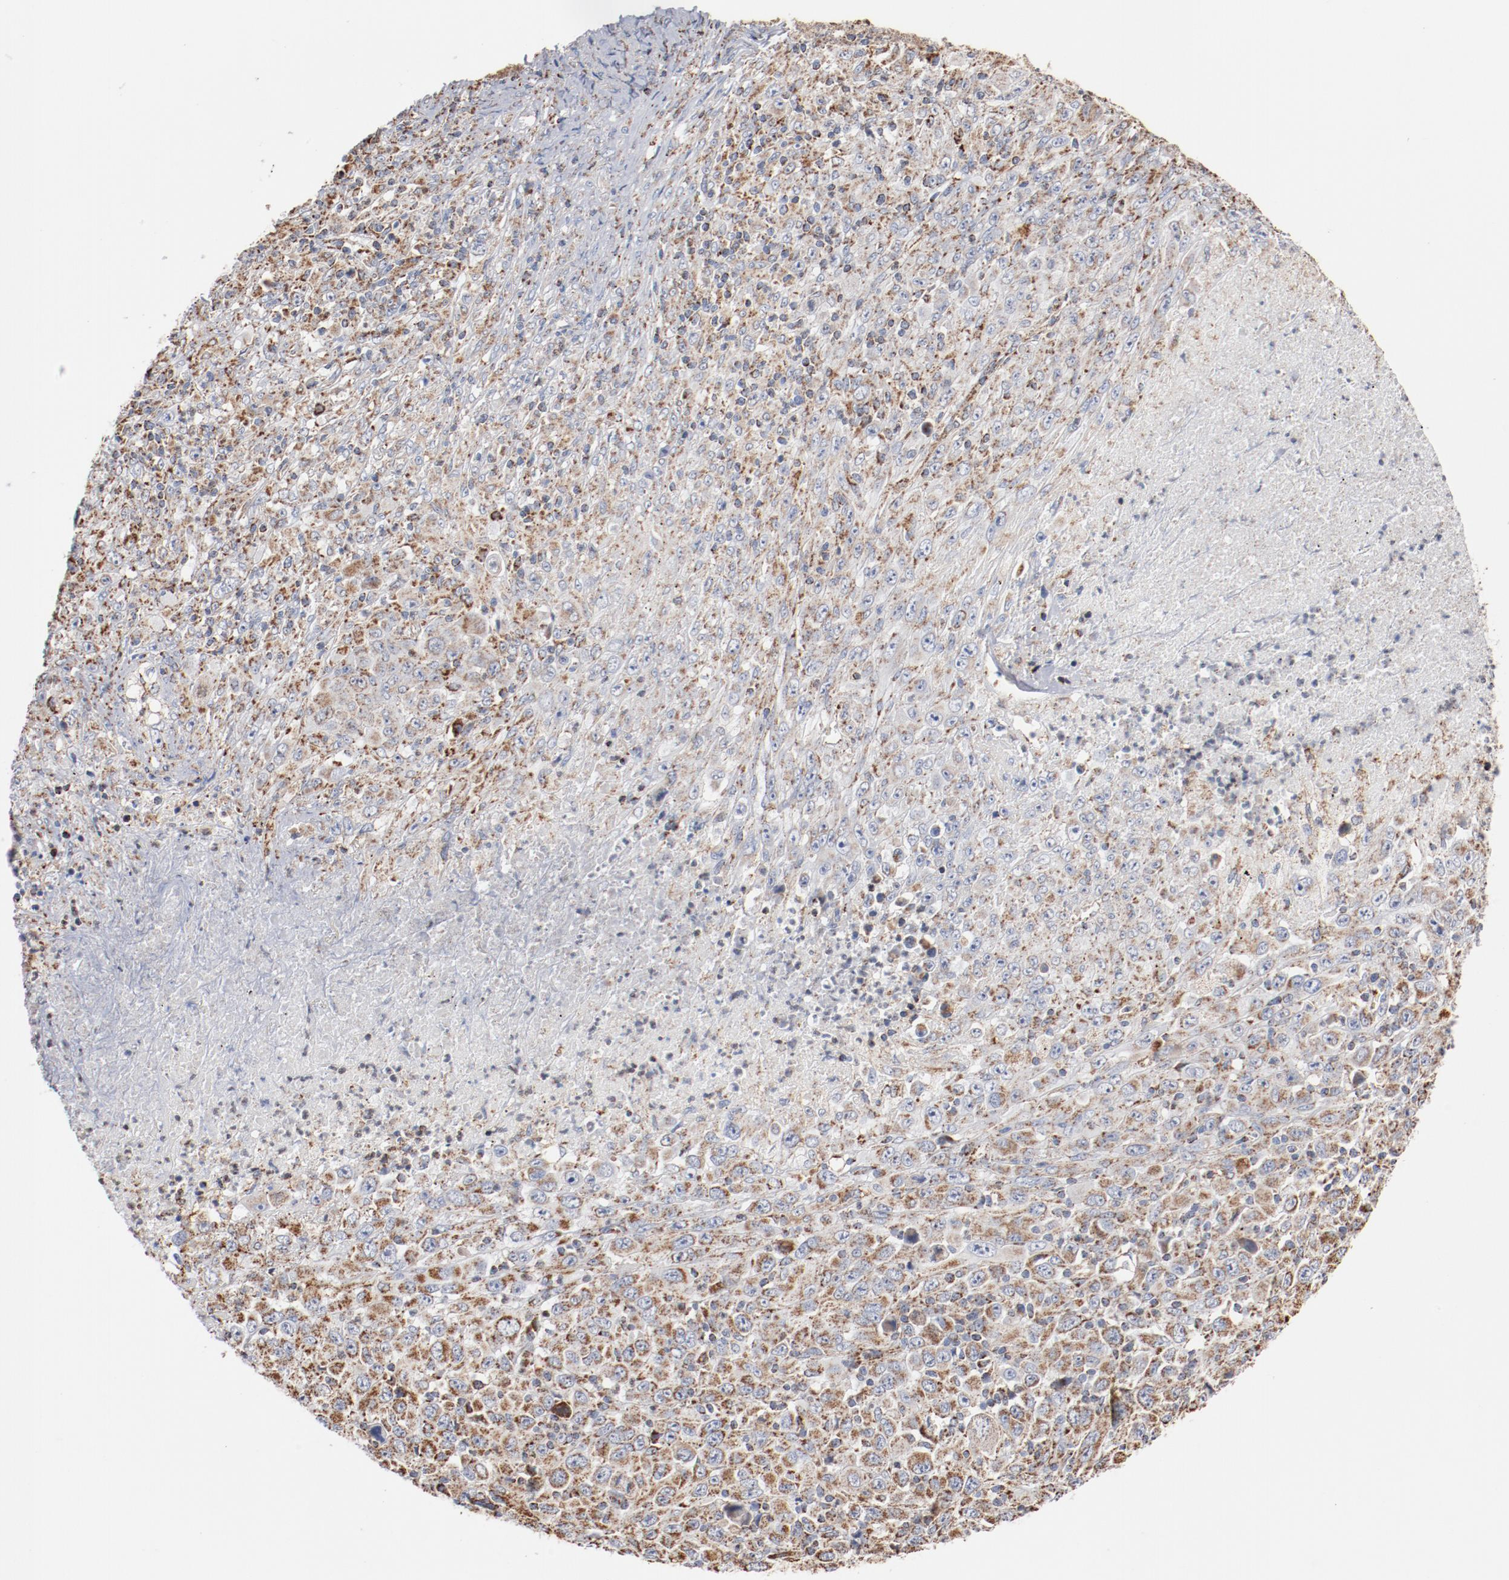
{"staining": {"intensity": "moderate", "quantity": ">75%", "location": "cytoplasmic/membranous"}, "tissue": "melanoma", "cell_type": "Tumor cells", "image_type": "cancer", "snomed": [{"axis": "morphology", "description": "Malignant melanoma, Metastatic site"}, {"axis": "topography", "description": "Skin"}], "caption": "IHC photomicrograph of neoplastic tissue: malignant melanoma (metastatic site) stained using IHC shows medium levels of moderate protein expression localized specifically in the cytoplasmic/membranous of tumor cells, appearing as a cytoplasmic/membranous brown color.", "gene": "NDUFS4", "patient": {"sex": "female", "age": 56}}